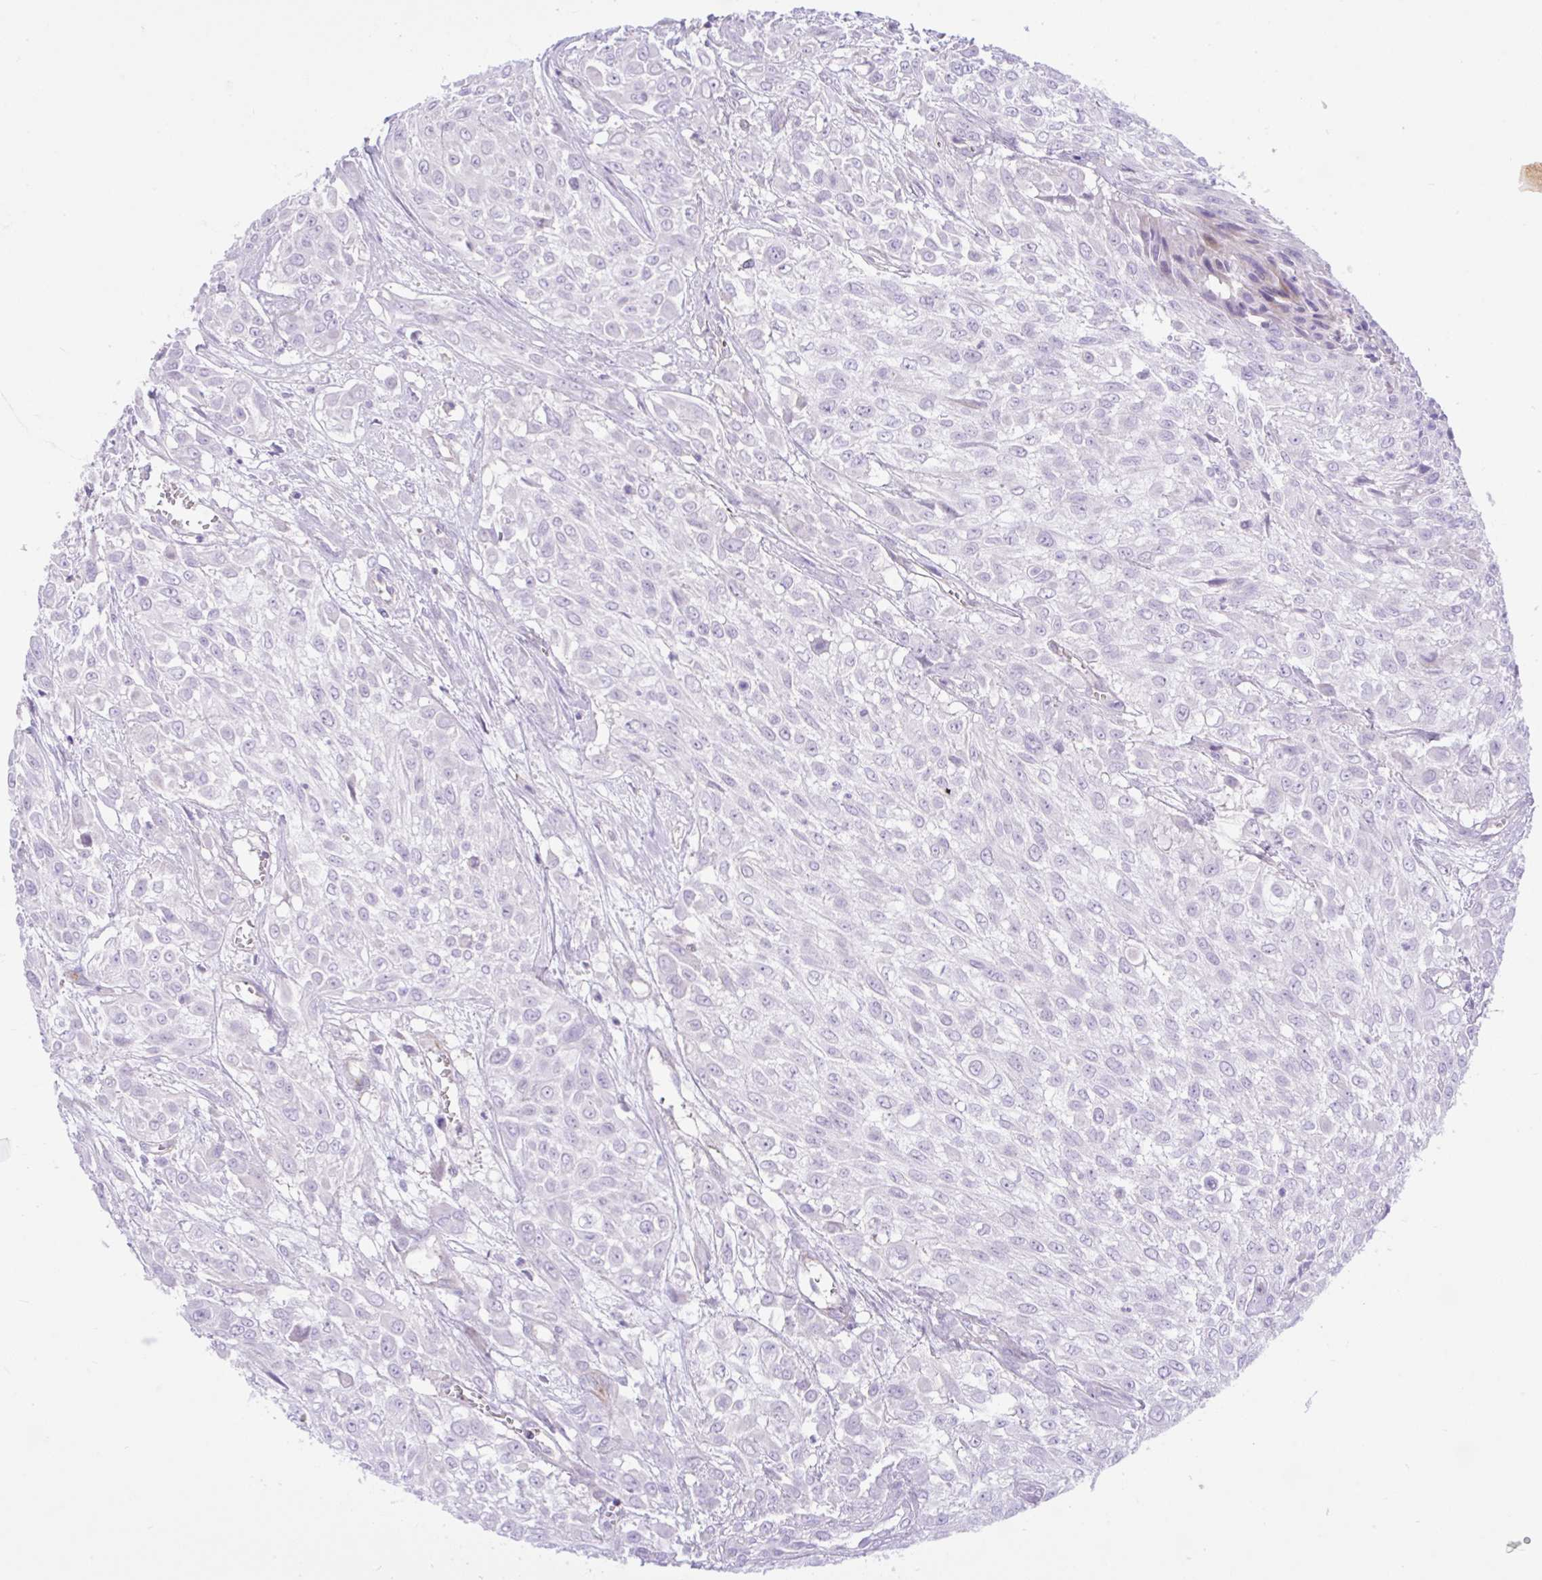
{"staining": {"intensity": "negative", "quantity": "none", "location": "none"}, "tissue": "urothelial cancer", "cell_type": "Tumor cells", "image_type": "cancer", "snomed": [{"axis": "morphology", "description": "Urothelial carcinoma, High grade"}, {"axis": "topography", "description": "Urinary bladder"}], "caption": "DAB (3,3'-diaminobenzidine) immunohistochemical staining of human urothelial cancer exhibits no significant positivity in tumor cells. (DAB IHC with hematoxylin counter stain).", "gene": "ZNF101", "patient": {"sex": "male", "age": 57}}